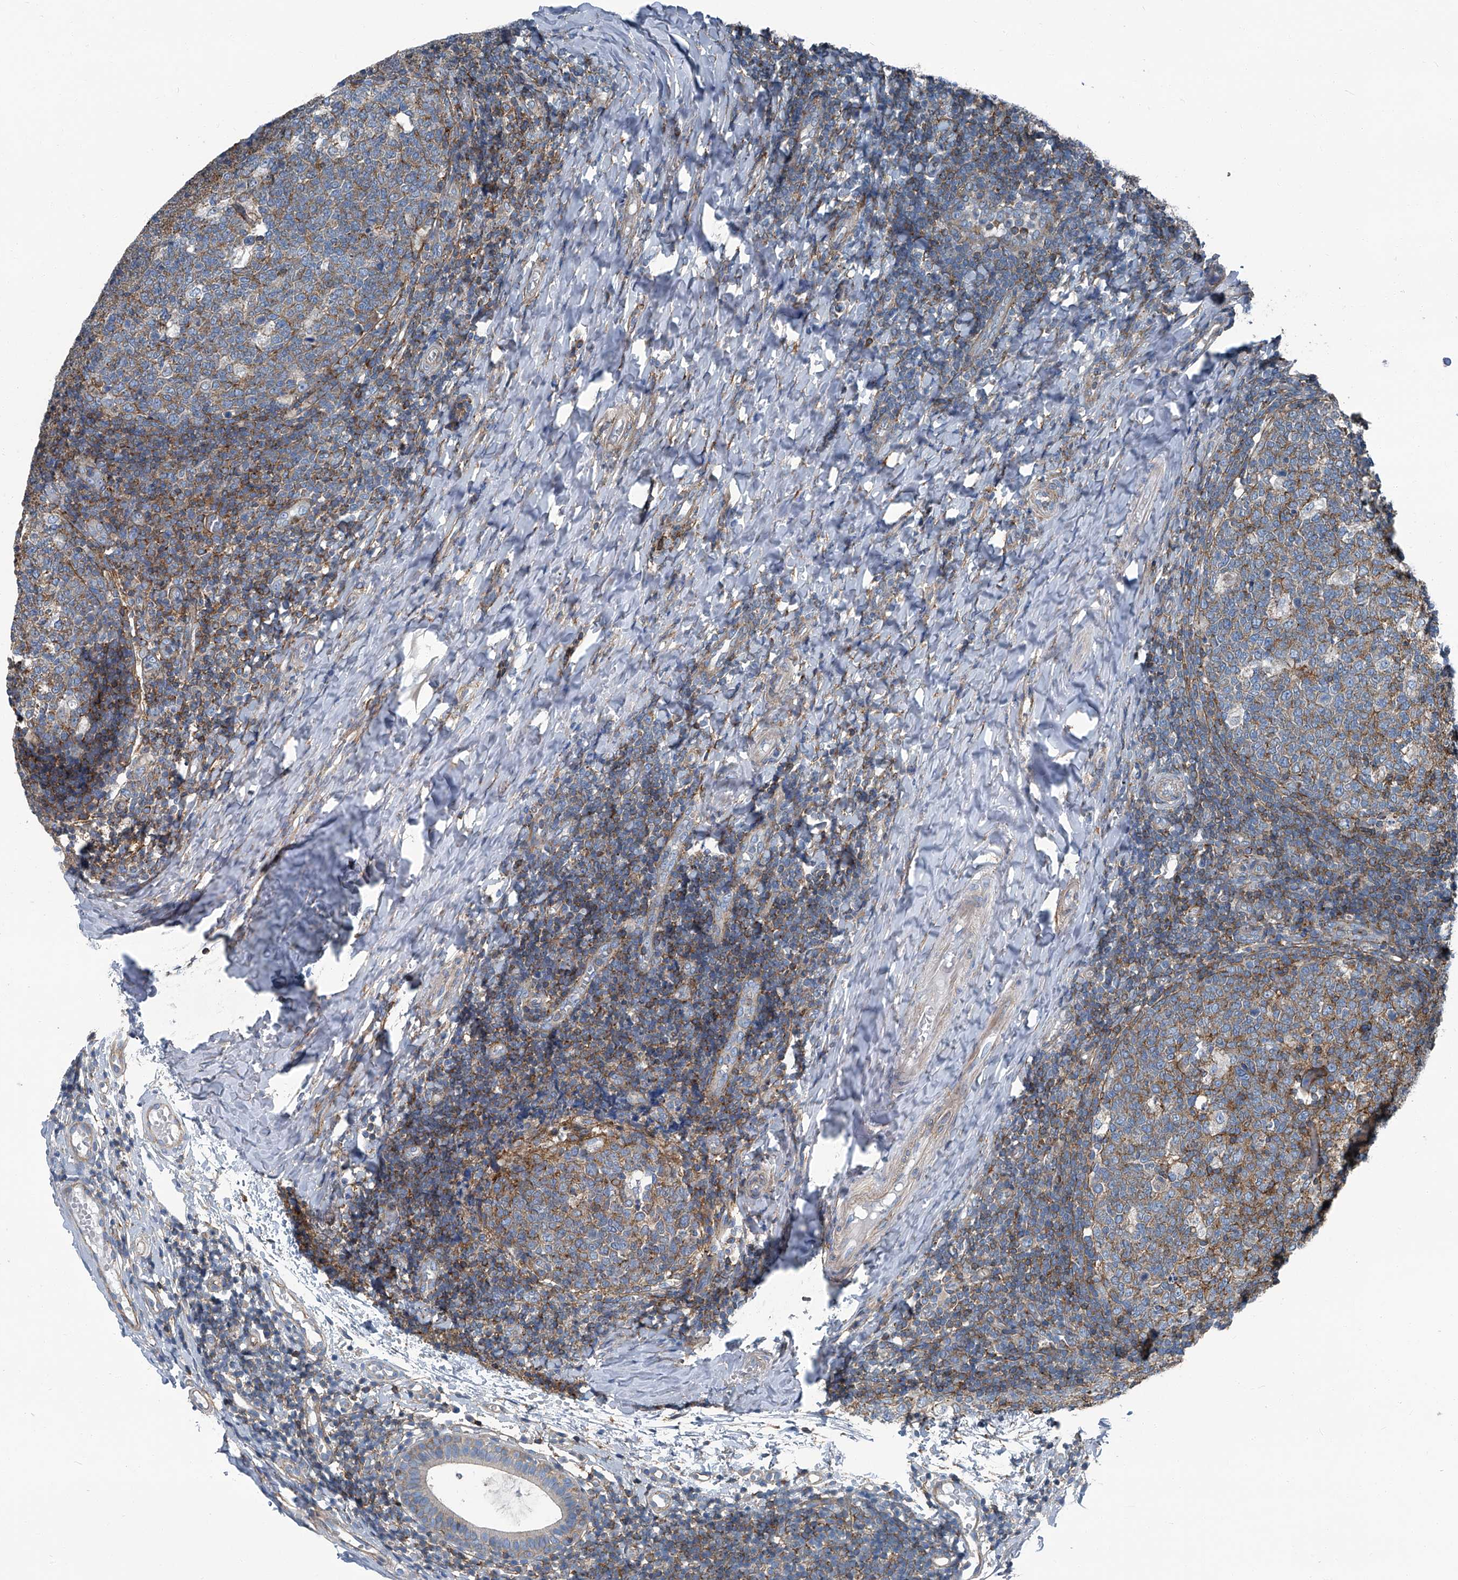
{"staining": {"intensity": "weak", "quantity": "25%-75%", "location": "cytoplasmic/membranous"}, "tissue": "tonsil", "cell_type": "Germinal center cells", "image_type": "normal", "snomed": [{"axis": "morphology", "description": "Normal tissue, NOS"}, {"axis": "topography", "description": "Tonsil"}], "caption": "An immunohistochemistry (IHC) micrograph of unremarkable tissue is shown. Protein staining in brown highlights weak cytoplasmic/membranous positivity in tonsil within germinal center cells. (DAB IHC with brightfield microscopy, high magnification).", "gene": "SEPTIN7", "patient": {"sex": "female", "age": 19}}